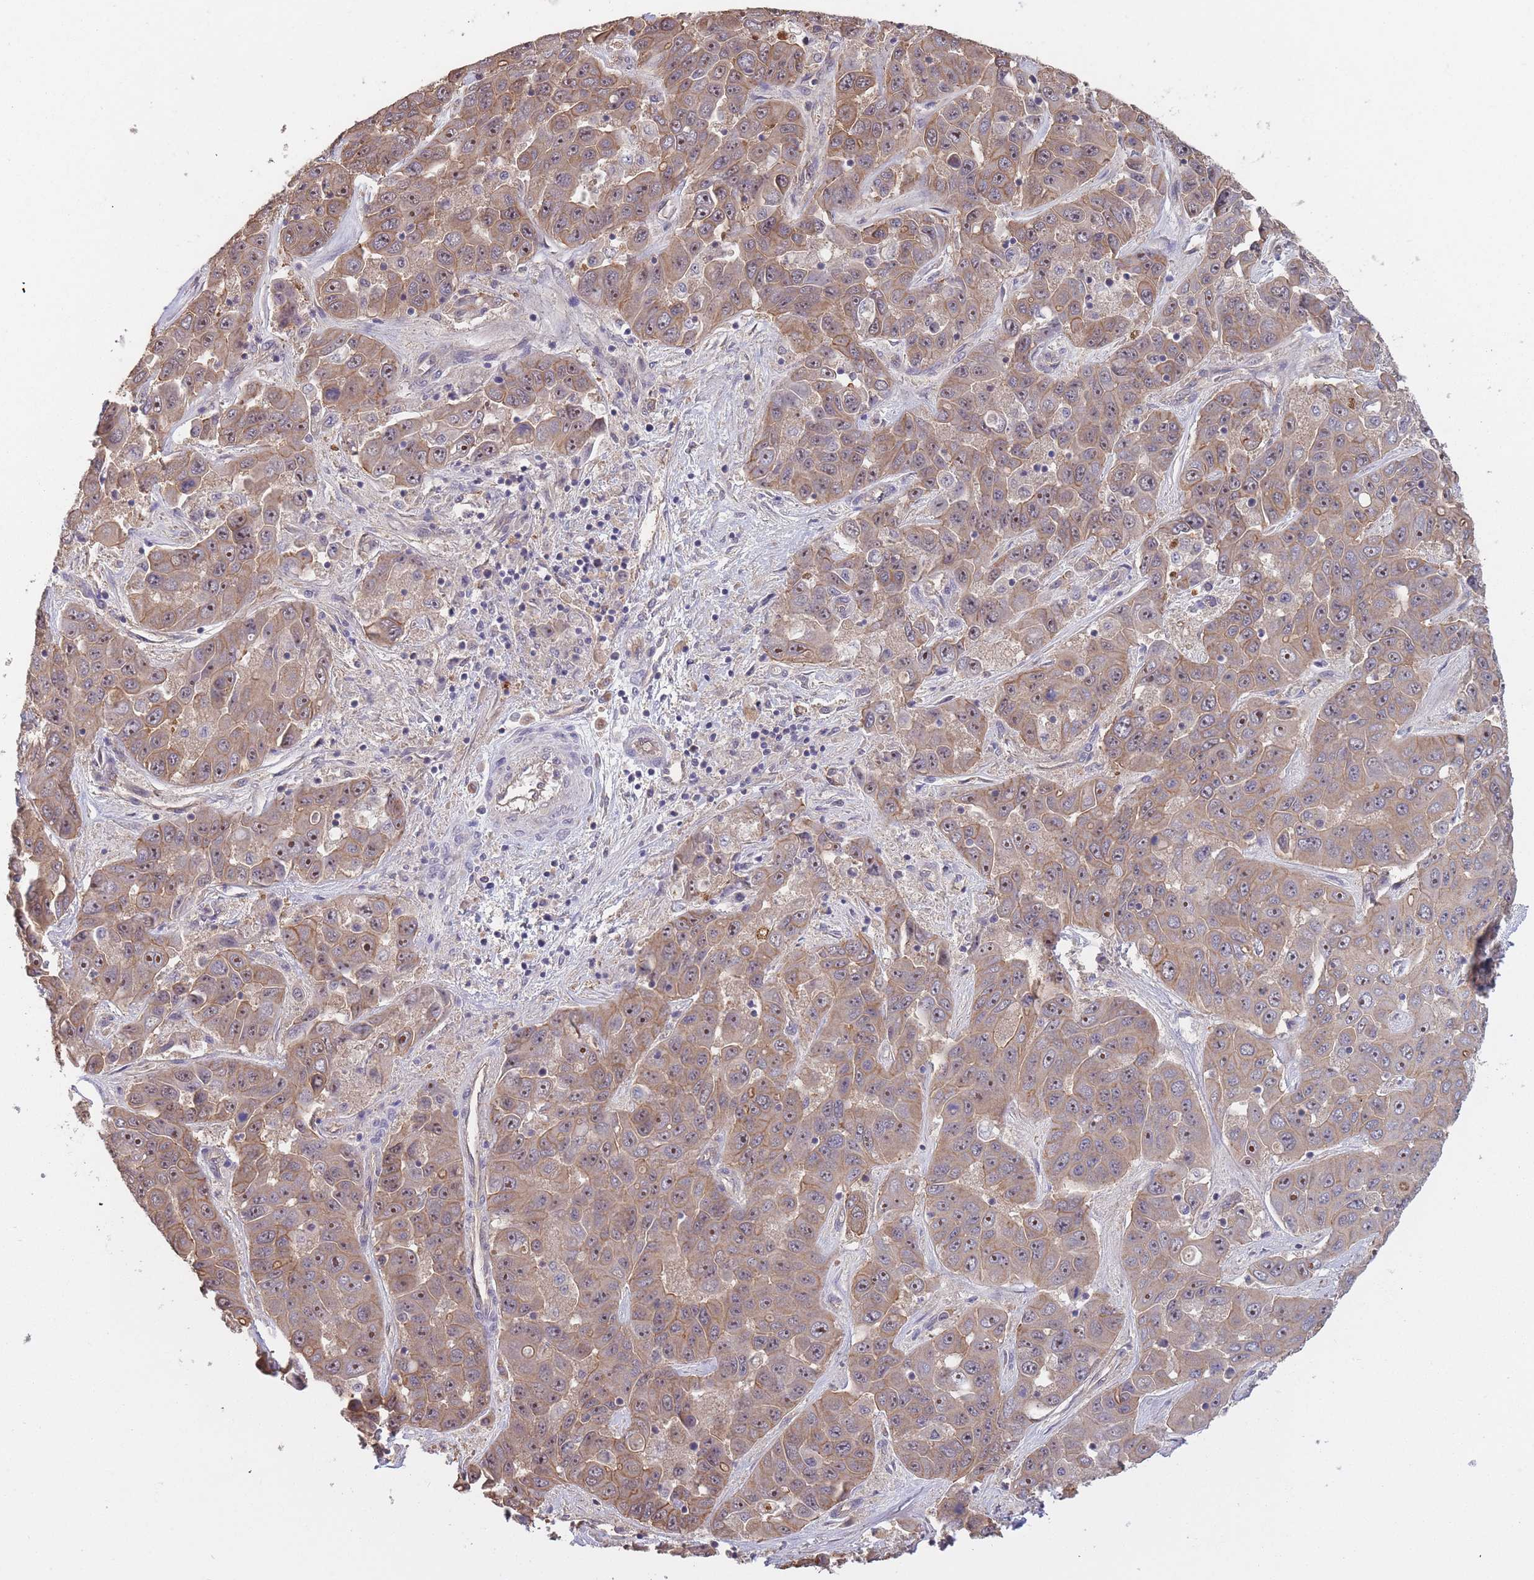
{"staining": {"intensity": "moderate", "quantity": ">75%", "location": "cytoplasmic/membranous,nuclear"}, "tissue": "liver cancer", "cell_type": "Tumor cells", "image_type": "cancer", "snomed": [{"axis": "morphology", "description": "Cholangiocarcinoma"}, {"axis": "topography", "description": "Liver"}], "caption": "Immunohistochemical staining of cholangiocarcinoma (liver) displays moderate cytoplasmic/membranous and nuclear protein staining in about >75% of tumor cells.", "gene": "KIAA1755", "patient": {"sex": "female", "age": 52}}